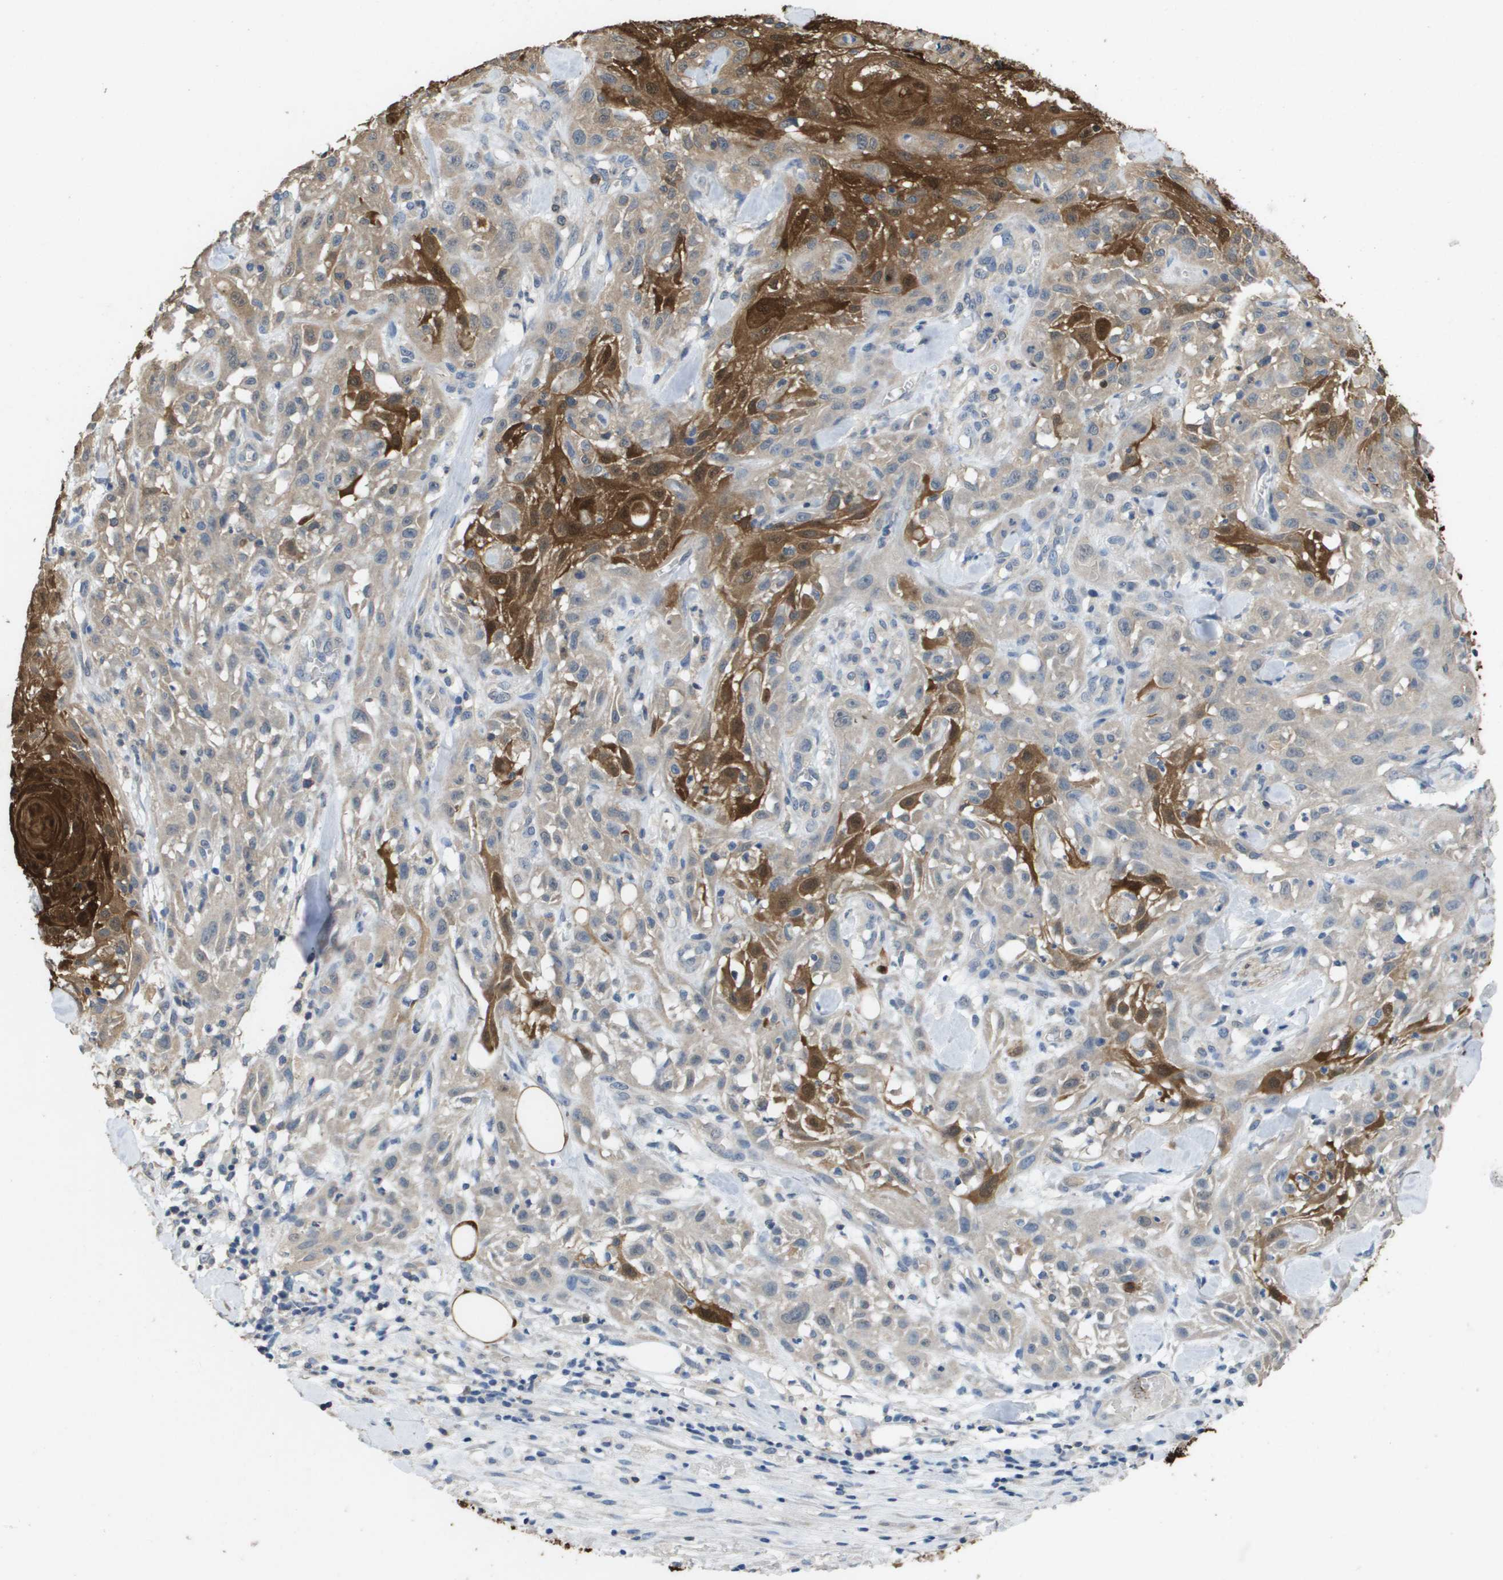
{"staining": {"intensity": "strong", "quantity": "25%-75%", "location": "cytoplasmic/membranous"}, "tissue": "skin cancer", "cell_type": "Tumor cells", "image_type": "cancer", "snomed": [{"axis": "morphology", "description": "Squamous cell carcinoma, NOS"}, {"axis": "topography", "description": "Skin"}], "caption": "A high-resolution histopathology image shows immunohistochemistry (IHC) staining of skin cancer (squamous cell carcinoma), which exhibits strong cytoplasmic/membranous positivity in about 25%-75% of tumor cells.", "gene": "FABP5", "patient": {"sex": "male", "age": 75}}